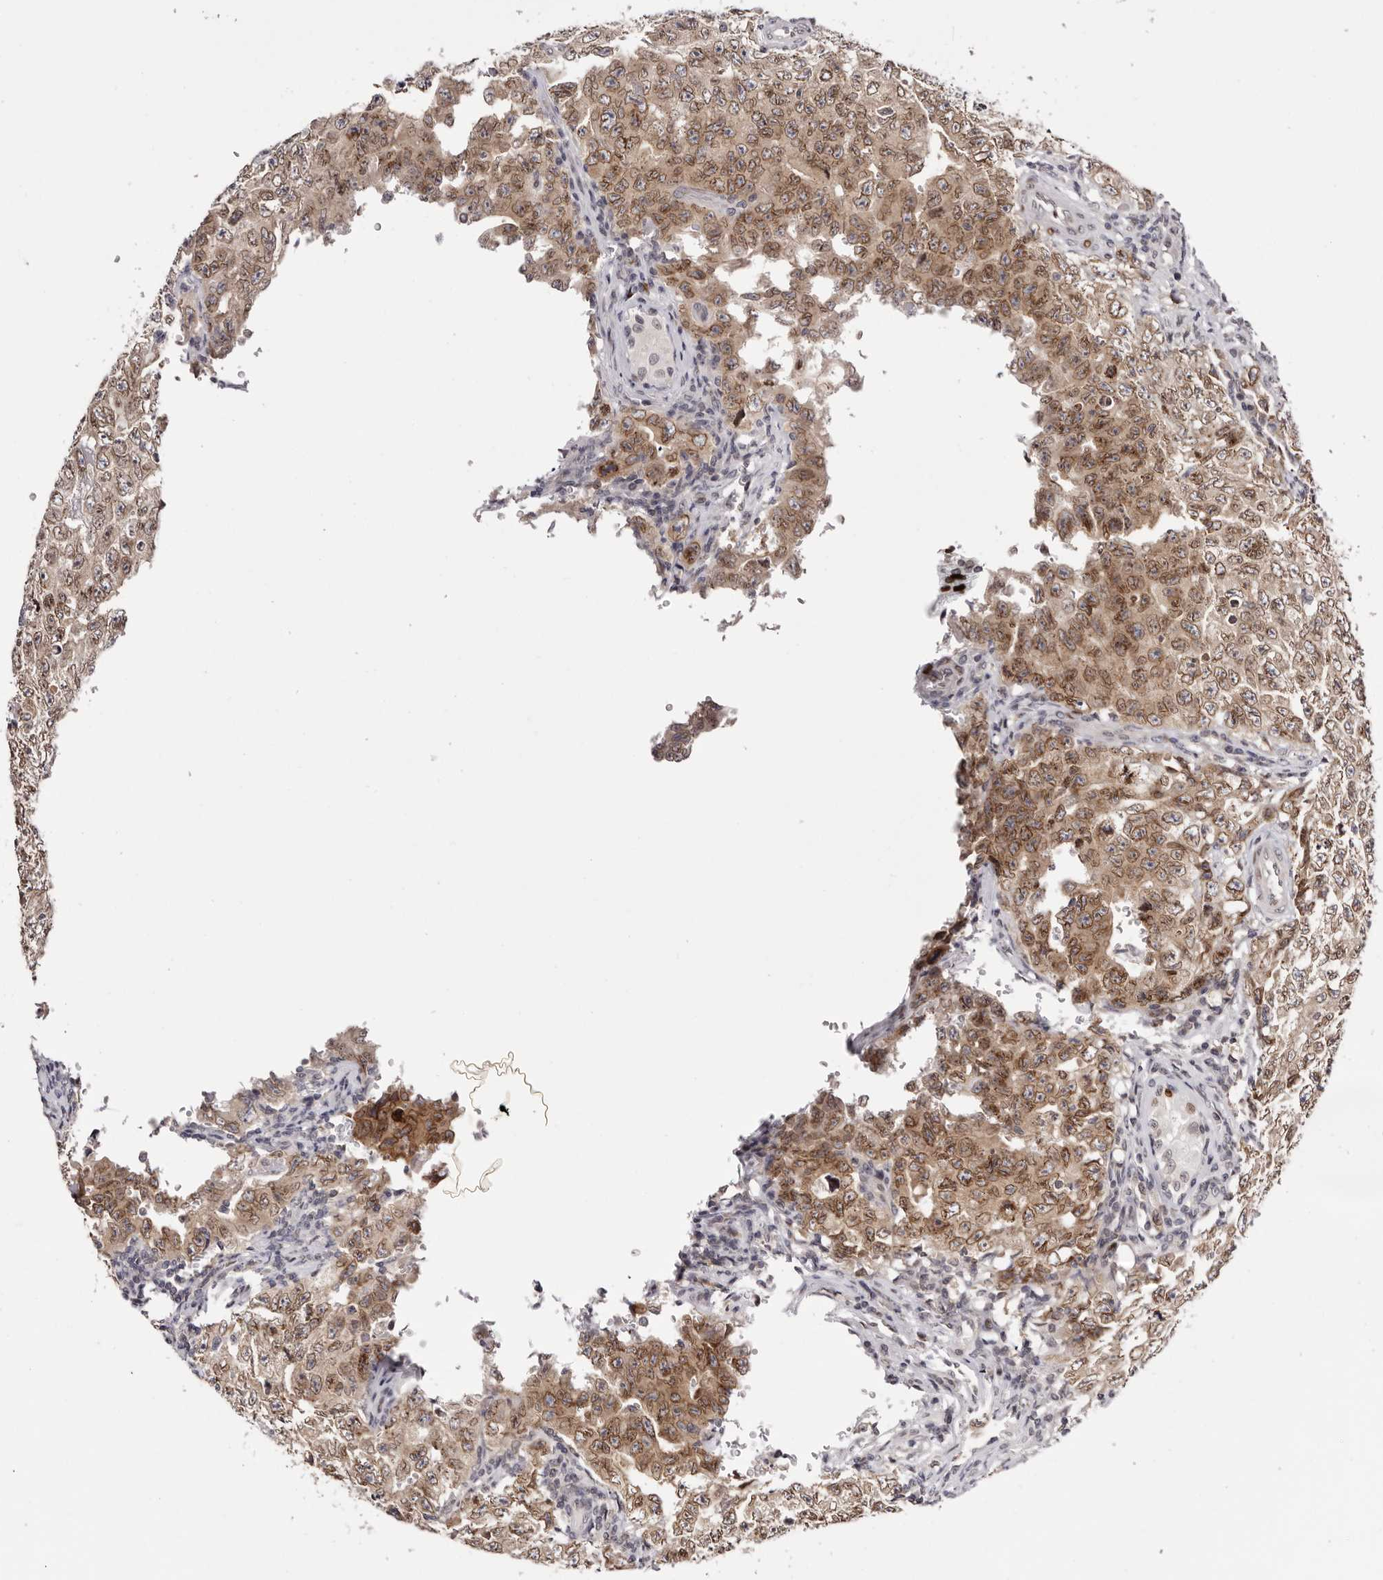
{"staining": {"intensity": "moderate", "quantity": ">75%", "location": "cytoplasmic/membranous,nuclear"}, "tissue": "testis cancer", "cell_type": "Tumor cells", "image_type": "cancer", "snomed": [{"axis": "morphology", "description": "Carcinoma, Embryonal, NOS"}, {"axis": "topography", "description": "Testis"}], "caption": "This image demonstrates IHC staining of testis embryonal carcinoma, with medium moderate cytoplasmic/membranous and nuclear expression in about >75% of tumor cells.", "gene": "NUP153", "patient": {"sex": "male", "age": 26}}